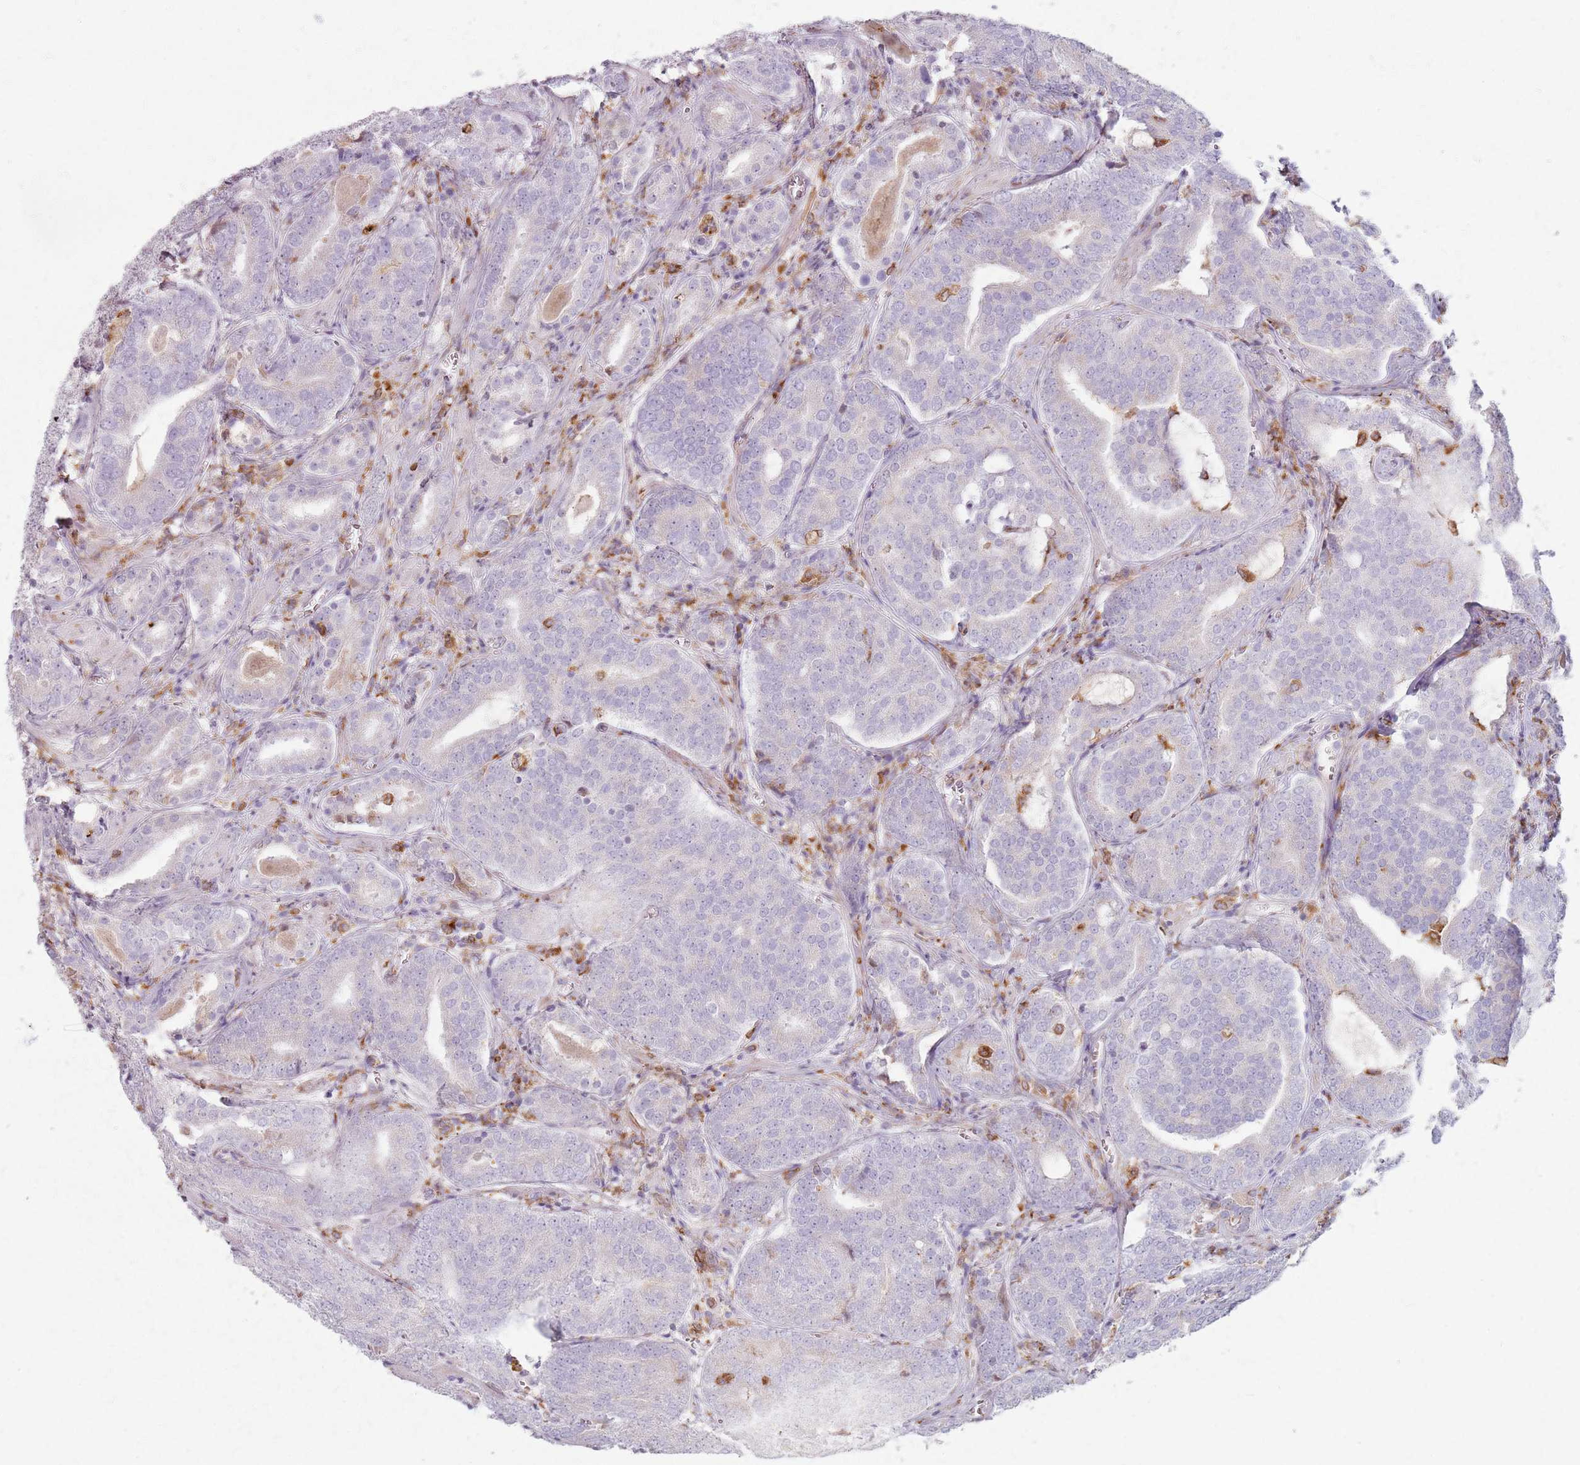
{"staining": {"intensity": "negative", "quantity": "none", "location": "none"}, "tissue": "prostate cancer", "cell_type": "Tumor cells", "image_type": "cancer", "snomed": [{"axis": "morphology", "description": "Adenocarcinoma, High grade"}, {"axis": "topography", "description": "Prostate"}], "caption": "This is a micrograph of immunohistochemistry (IHC) staining of prostate cancer, which shows no staining in tumor cells. The staining was performed using DAB (3,3'-diaminobenzidine) to visualize the protein expression in brown, while the nuclei were stained in blue with hematoxylin (Magnification: 20x).", "gene": "COLGALT1", "patient": {"sex": "male", "age": 55}}